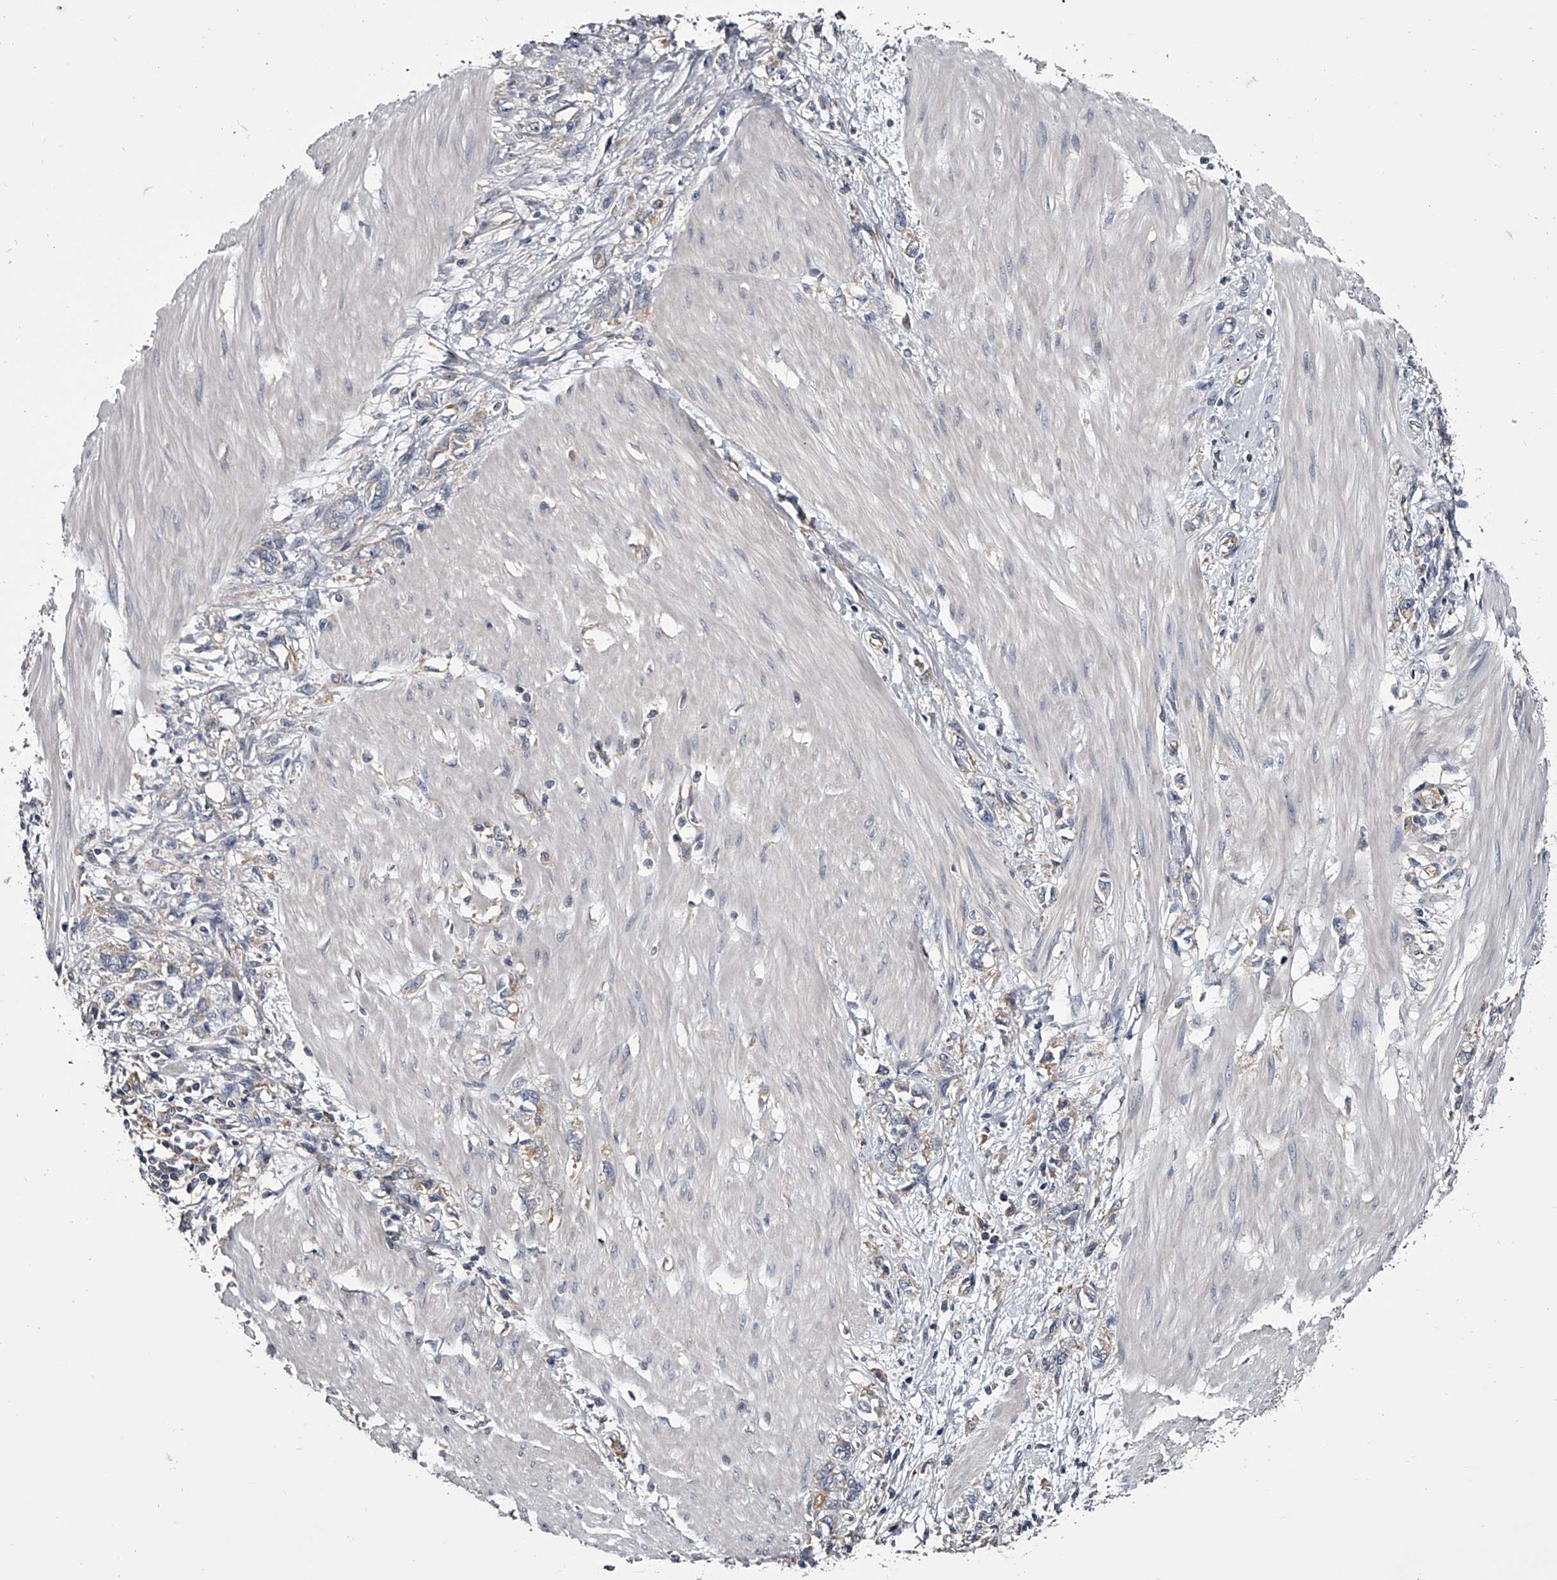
{"staining": {"intensity": "negative", "quantity": "none", "location": "none"}, "tissue": "stomach cancer", "cell_type": "Tumor cells", "image_type": "cancer", "snomed": [{"axis": "morphology", "description": "Adenocarcinoma, NOS"}, {"axis": "topography", "description": "Stomach"}], "caption": "High power microscopy image of an immunohistochemistry (IHC) image of stomach adenocarcinoma, revealing no significant positivity in tumor cells.", "gene": "GAPVD1", "patient": {"sex": "female", "age": 76}}